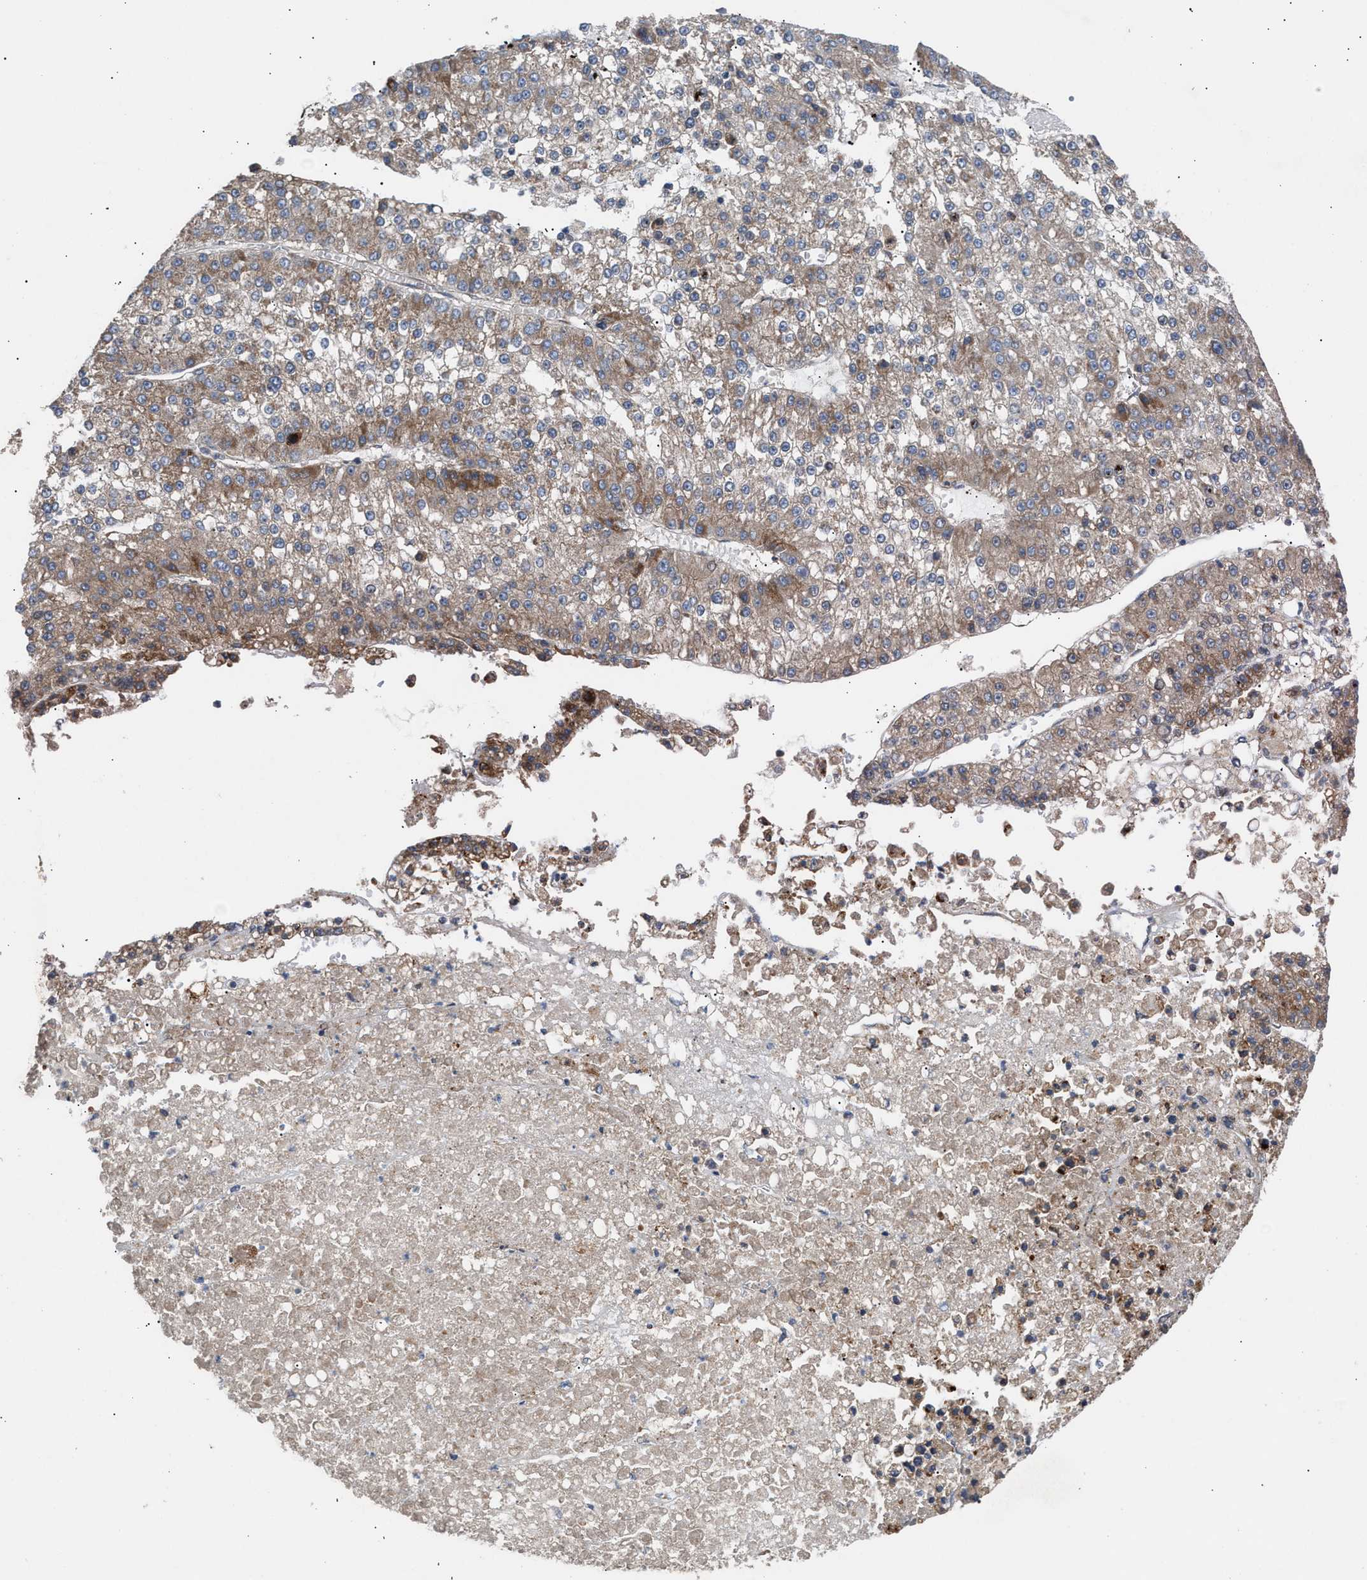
{"staining": {"intensity": "weak", "quantity": ">75%", "location": "cytoplasmic/membranous"}, "tissue": "liver cancer", "cell_type": "Tumor cells", "image_type": "cancer", "snomed": [{"axis": "morphology", "description": "Carcinoma, Hepatocellular, NOS"}, {"axis": "topography", "description": "Liver"}], "caption": "An immunohistochemistry image of neoplastic tissue is shown. Protein staining in brown labels weak cytoplasmic/membranous positivity in liver cancer (hepatocellular carcinoma) within tumor cells.", "gene": "OXSM", "patient": {"sex": "female", "age": 73}}